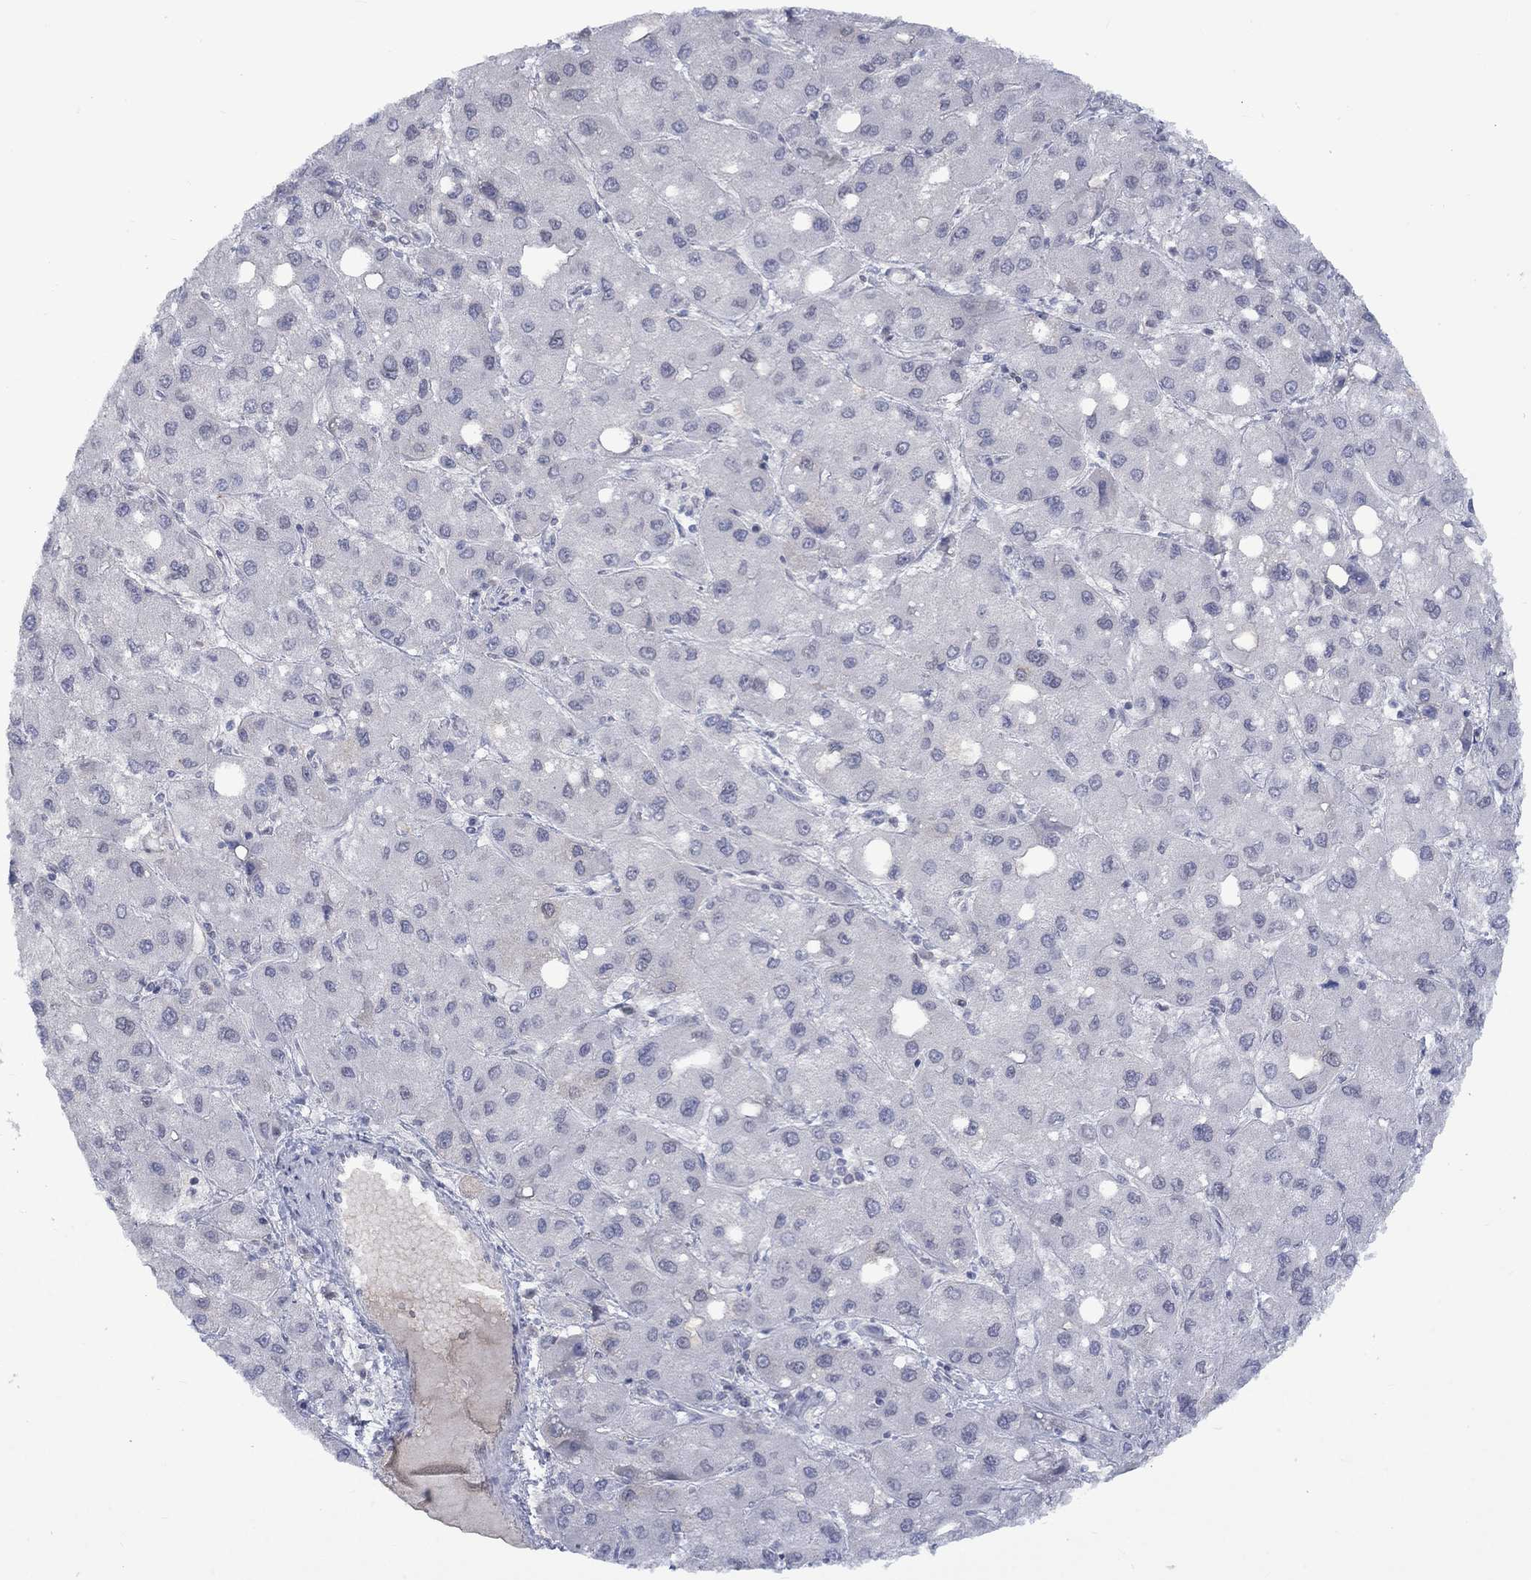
{"staining": {"intensity": "negative", "quantity": "none", "location": "none"}, "tissue": "liver cancer", "cell_type": "Tumor cells", "image_type": "cancer", "snomed": [{"axis": "morphology", "description": "Carcinoma, Hepatocellular, NOS"}, {"axis": "topography", "description": "Liver"}], "caption": "Immunohistochemistry histopathology image of human liver cancer stained for a protein (brown), which demonstrates no positivity in tumor cells.", "gene": "NSMF", "patient": {"sex": "male", "age": 73}}